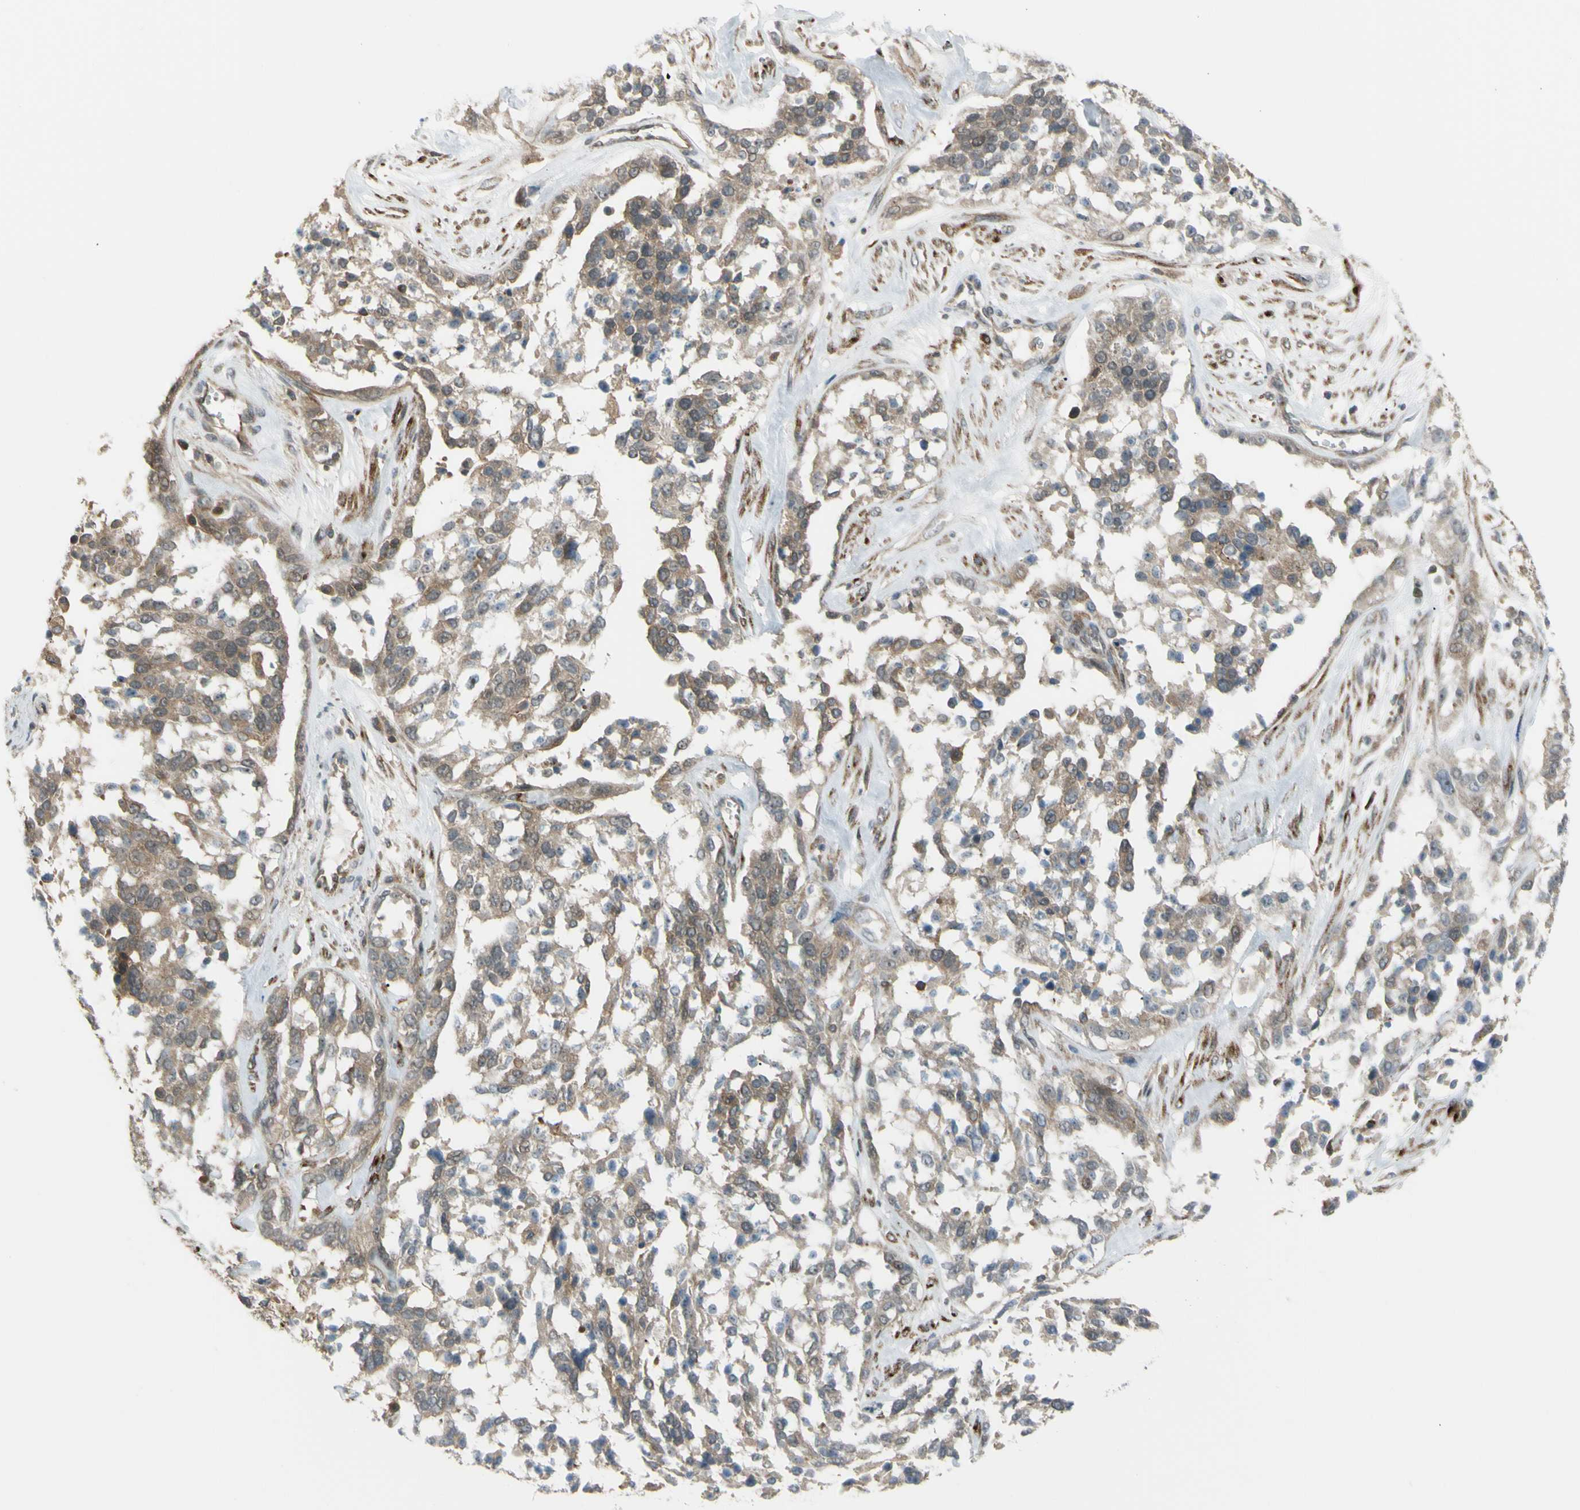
{"staining": {"intensity": "weak", "quantity": "25%-75%", "location": "cytoplasmic/membranous,nuclear"}, "tissue": "ovarian cancer", "cell_type": "Tumor cells", "image_type": "cancer", "snomed": [{"axis": "morphology", "description": "Cystadenocarcinoma, serous, NOS"}, {"axis": "topography", "description": "Ovary"}], "caption": "Immunohistochemical staining of human serous cystadenocarcinoma (ovarian) shows weak cytoplasmic/membranous and nuclear protein expression in about 25%-75% of tumor cells.", "gene": "FLII", "patient": {"sex": "female", "age": 44}}